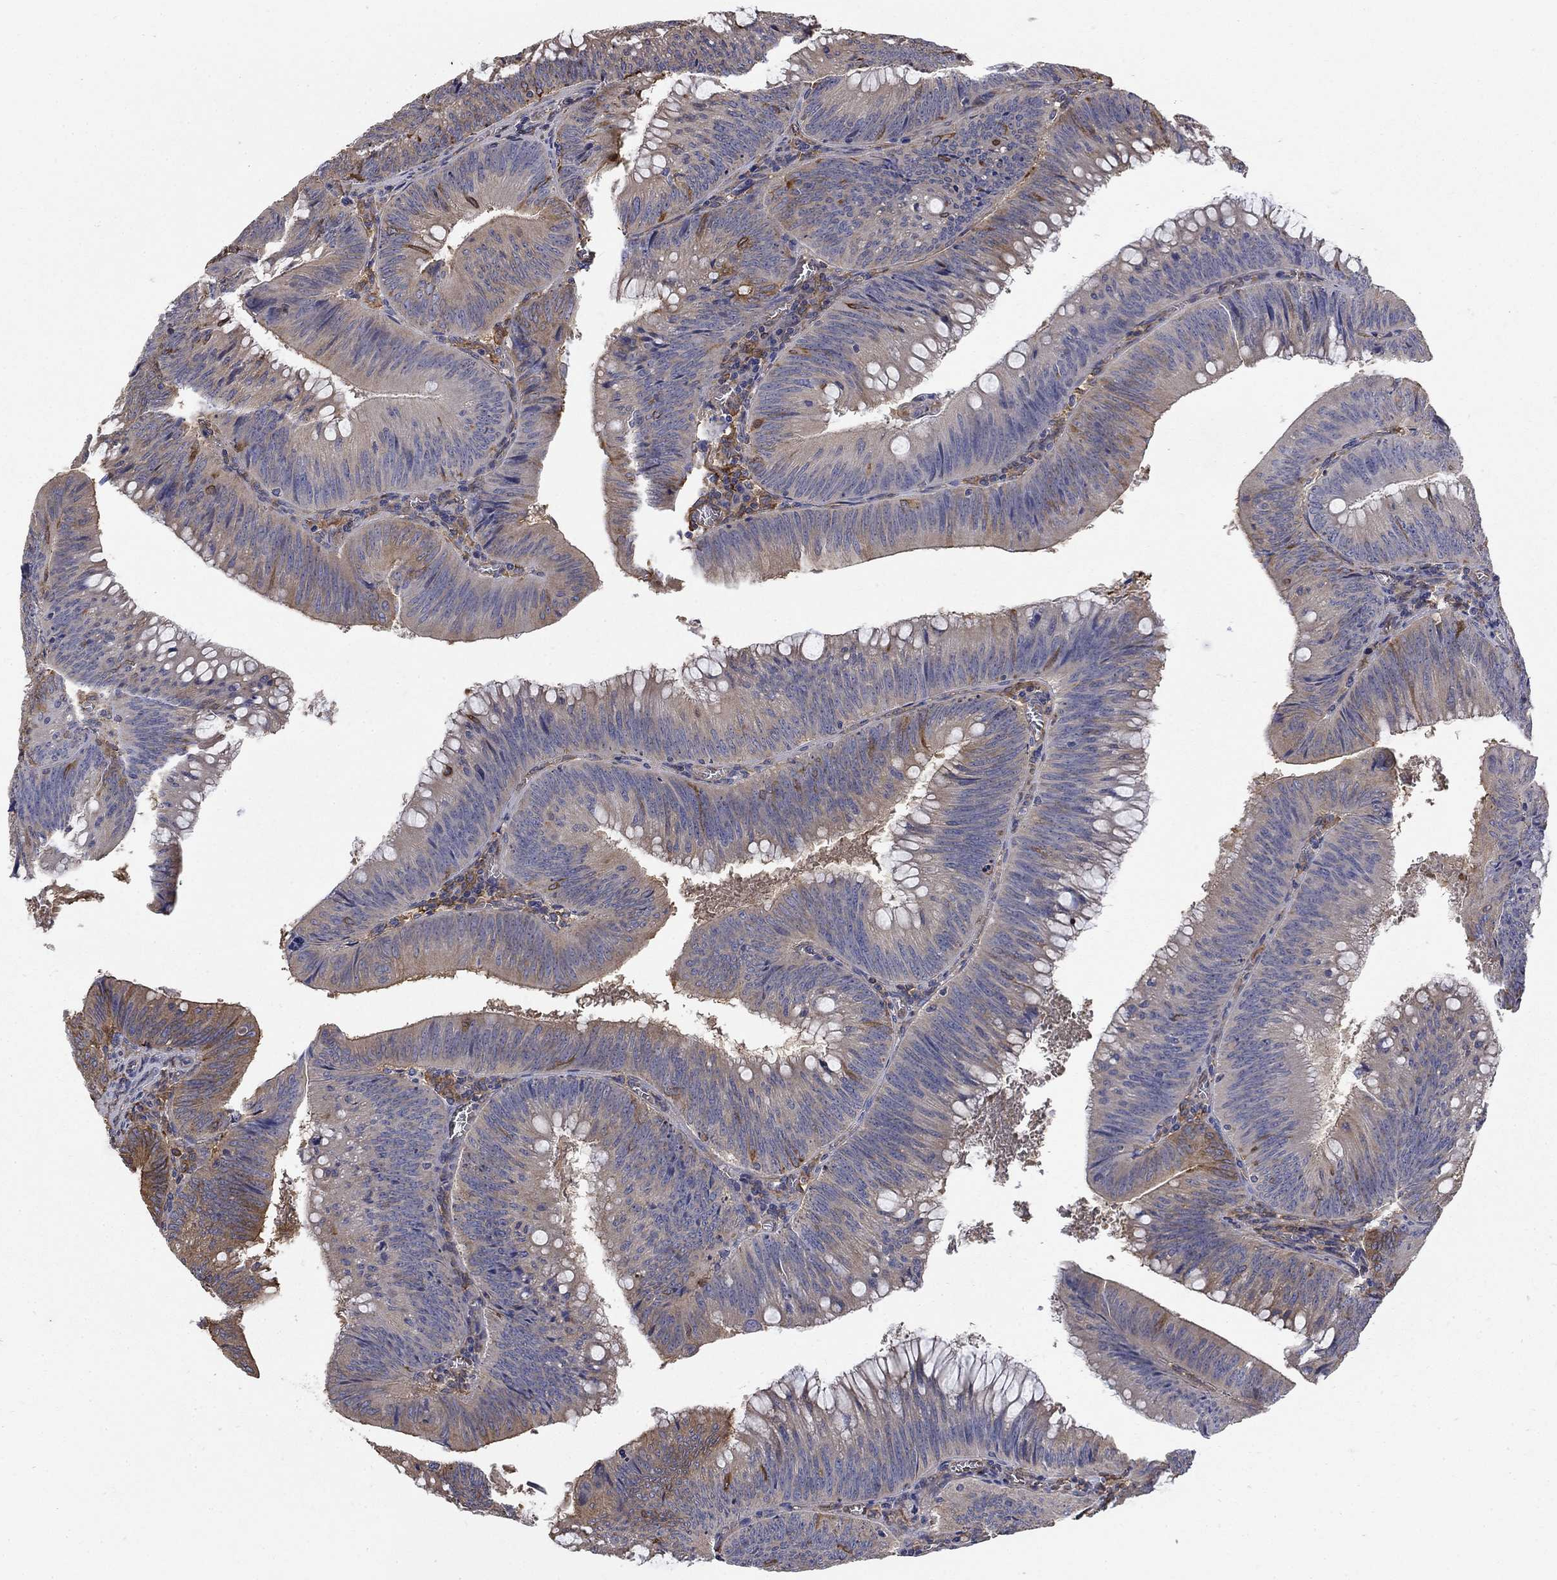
{"staining": {"intensity": "moderate", "quantity": "<25%", "location": "cytoplasmic/membranous"}, "tissue": "colorectal cancer", "cell_type": "Tumor cells", "image_type": "cancer", "snomed": [{"axis": "morphology", "description": "Adenocarcinoma, NOS"}, {"axis": "topography", "description": "Rectum"}], "caption": "This micrograph displays immunohistochemistry staining of colorectal cancer, with low moderate cytoplasmic/membranous expression in approximately <25% of tumor cells.", "gene": "DPYSL2", "patient": {"sex": "female", "age": 72}}